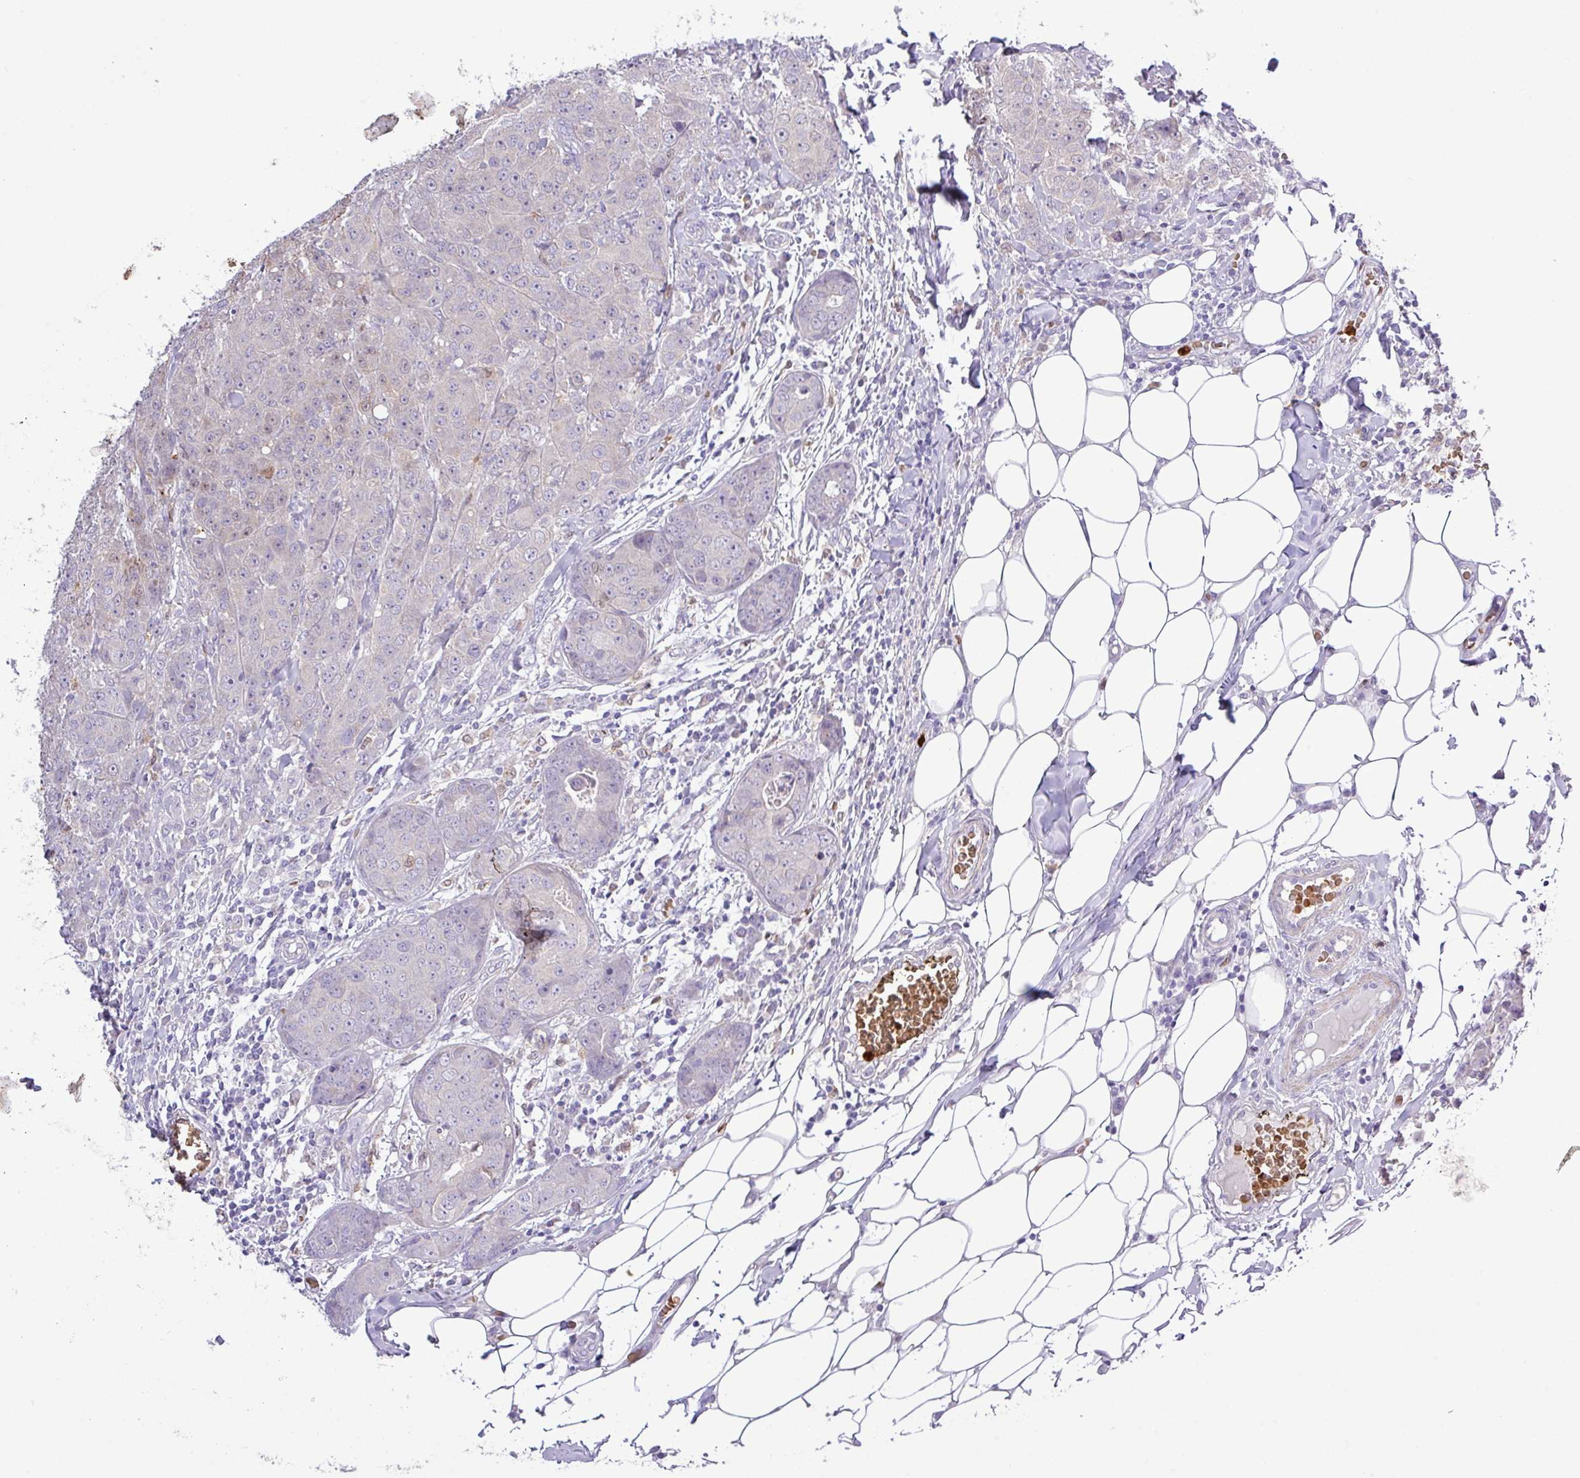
{"staining": {"intensity": "negative", "quantity": "none", "location": "none"}, "tissue": "breast cancer", "cell_type": "Tumor cells", "image_type": "cancer", "snomed": [{"axis": "morphology", "description": "Duct carcinoma"}, {"axis": "topography", "description": "Breast"}], "caption": "This histopathology image is of infiltrating ductal carcinoma (breast) stained with IHC to label a protein in brown with the nuclei are counter-stained blue. There is no staining in tumor cells. Nuclei are stained in blue.", "gene": "MGAT4B", "patient": {"sex": "female", "age": 43}}